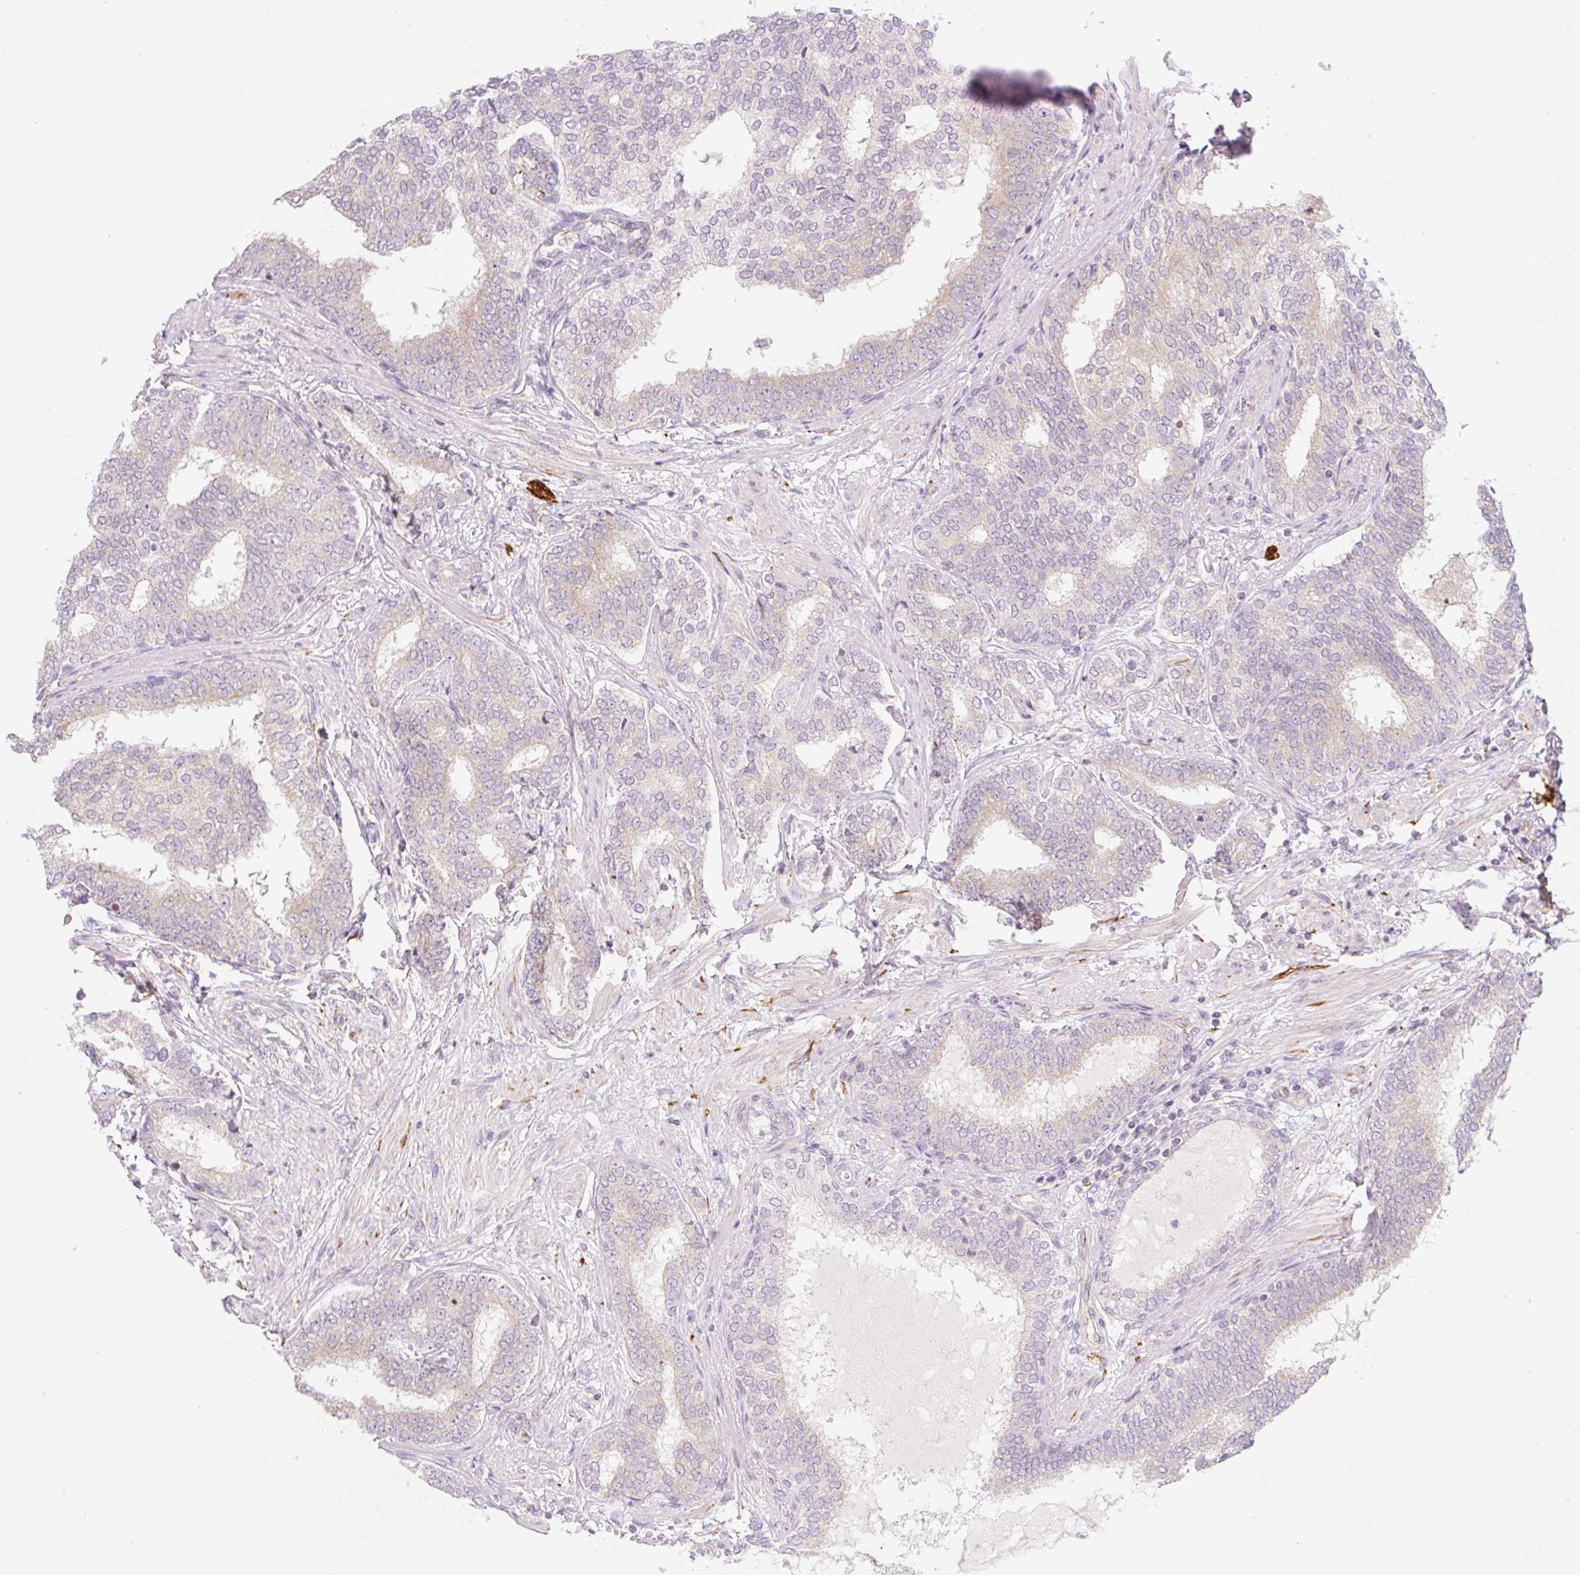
{"staining": {"intensity": "negative", "quantity": "none", "location": "none"}, "tissue": "prostate cancer", "cell_type": "Tumor cells", "image_type": "cancer", "snomed": [{"axis": "morphology", "description": "Adenocarcinoma, High grade"}, {"axis": "topography", "description": "Prostate"}], "caption": "Tumor cells are negative for protein expression in human prostate adenocarcinoma (high-grade).", "gene": "CASKIN1", "patient": {"sex": "male", "age": 72}}